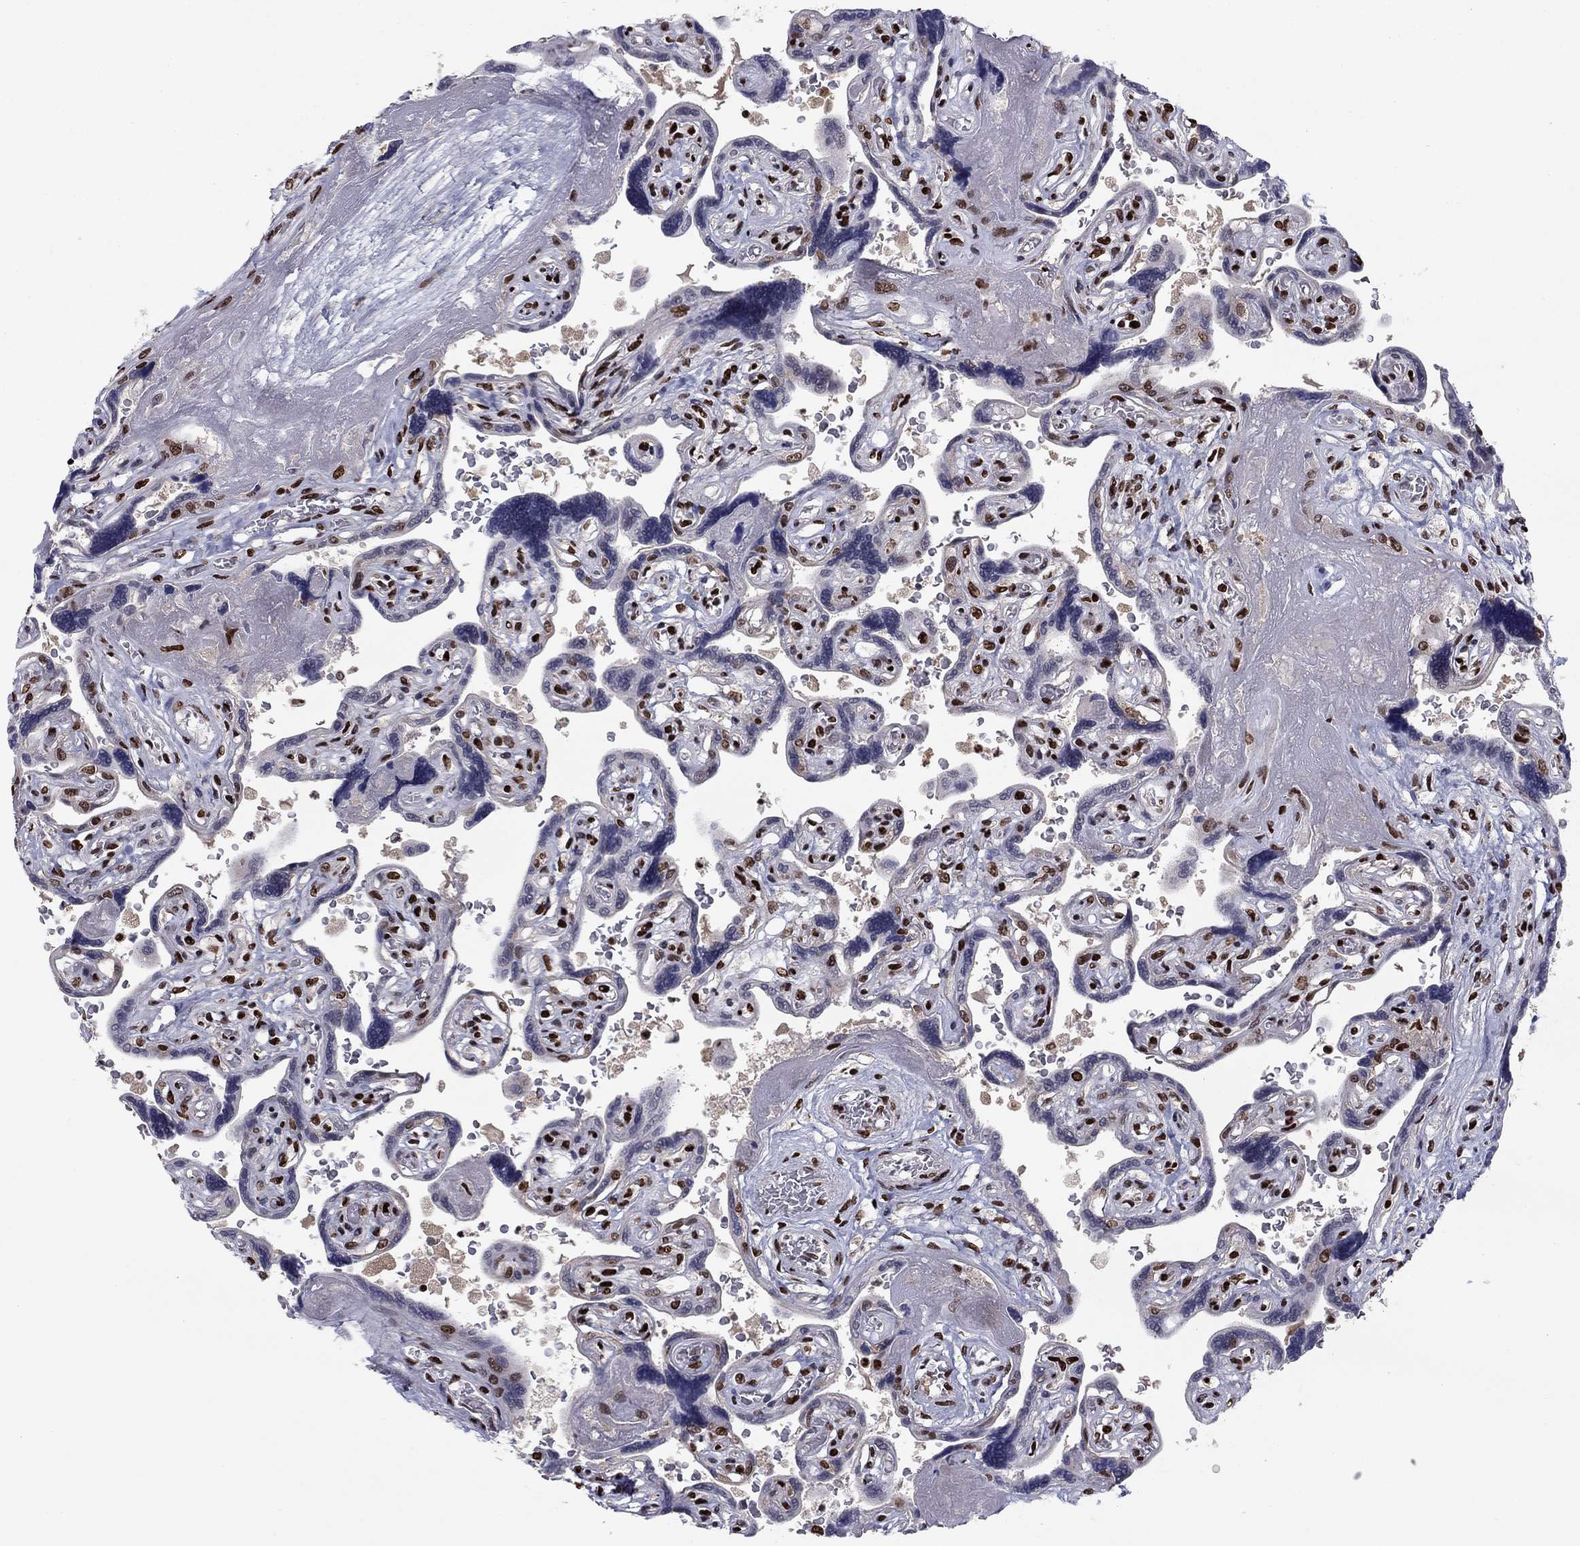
{"staining": {"intensity": "strong", "quantity": ">75%", "location": "nuclear"}, "tissue": "placenta", "cell_type": "Decidual cells", "image_type": "normal", "snomed": [{"axis": "morphology", "description": "Normal tissue, NOS"}, {"axis": "topography", "description": "Placenta"}], "caption": "The histopathology image reveals staining of normal placenta, revealing strong nuclear protein staining (brown color) within decidual cells.", "gene": "USP54", "patient": {"sex": "female", "age": 32}}